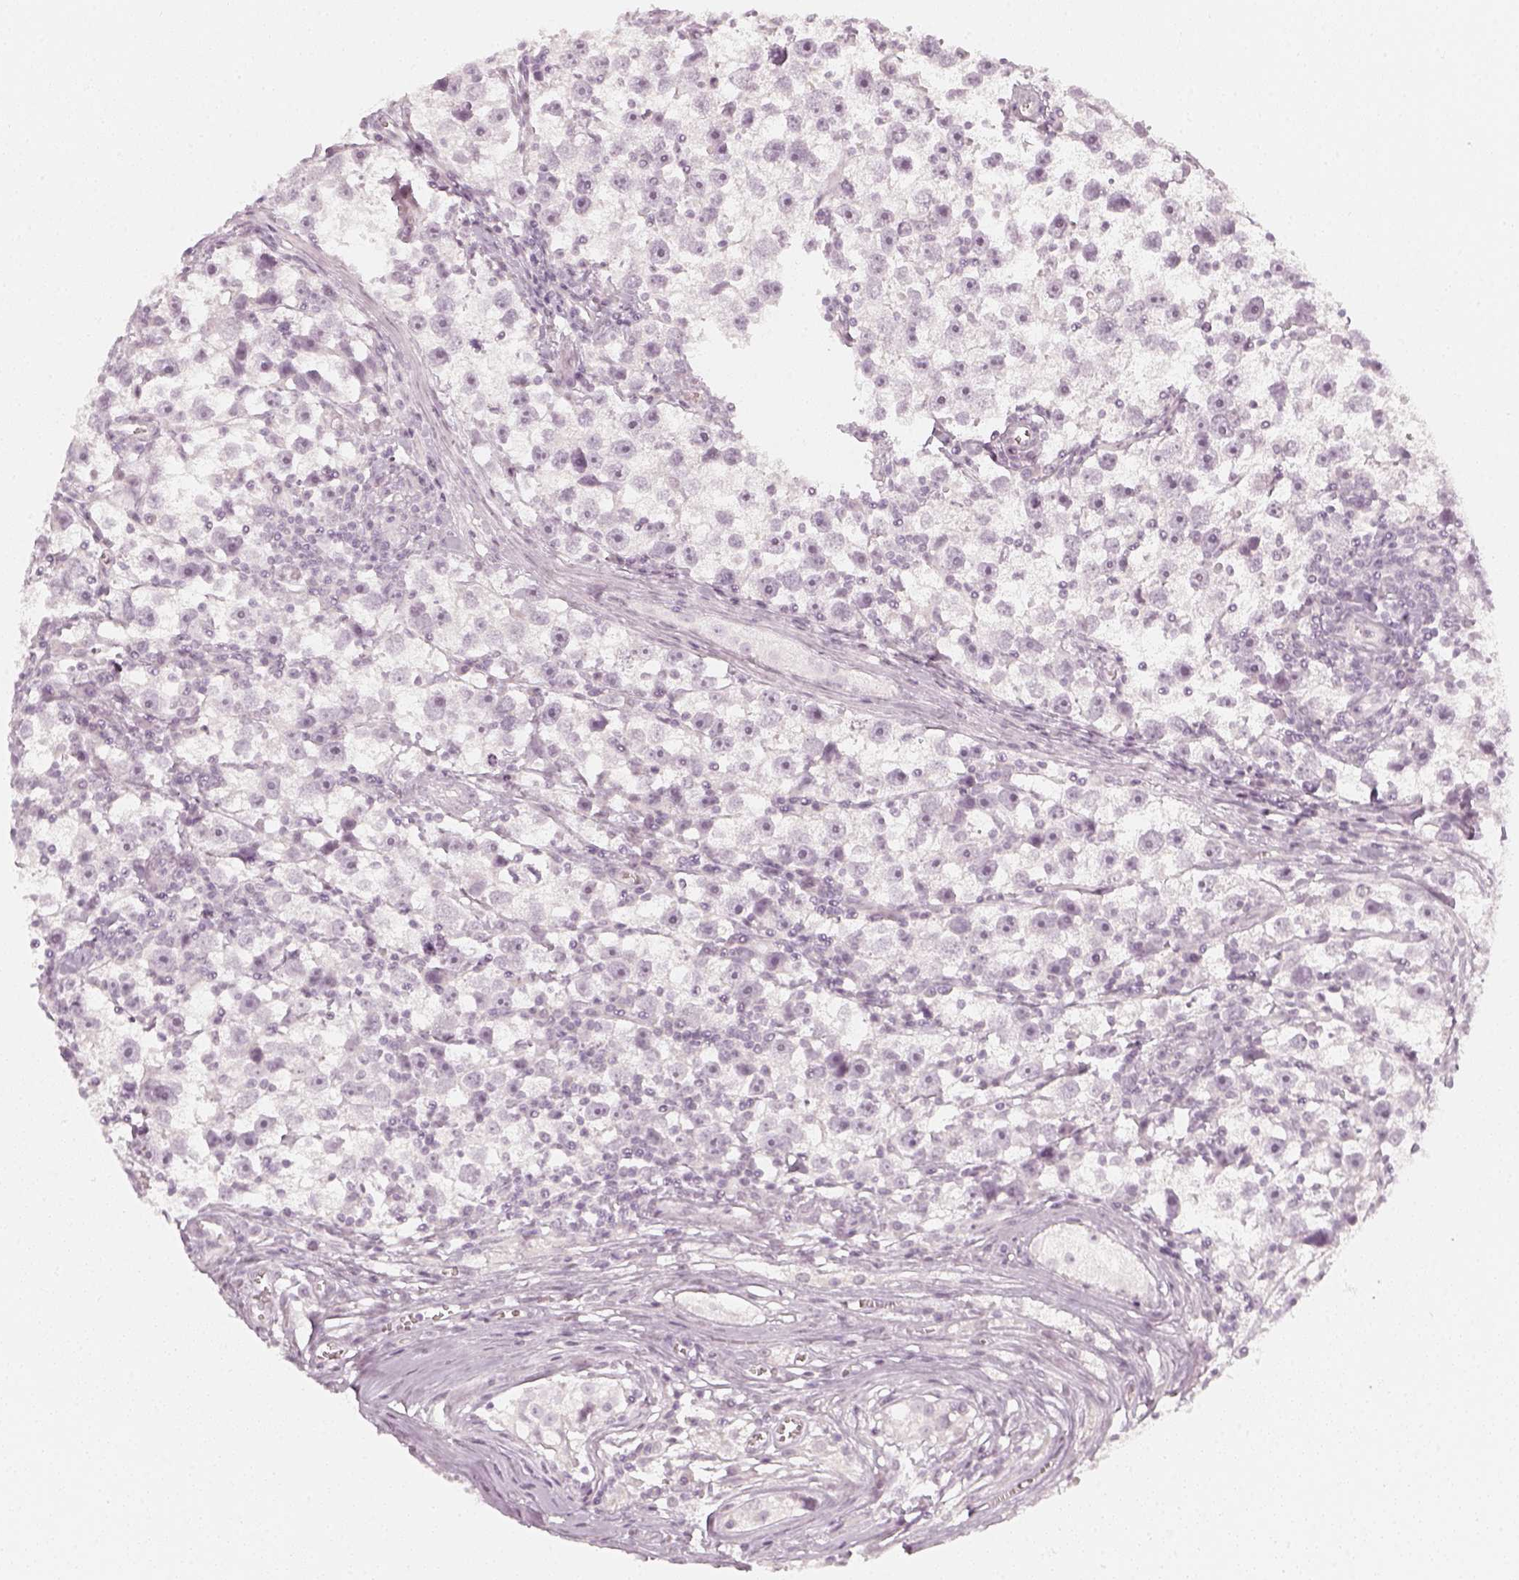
{"staining": {"intensity": "negative", "quantity": "none", "location": "none"}, "tissue": "testis cancer", "cell_type": "Tumor cells", "image_type": "cancer", "snomed": [{"axis": "morphology", "description": "Seminoma, NOS"}, {"axis": "topography", "description": "Testis"}], "caption": "A micrograph of human testis cancer is negative for staining in tumor cells.", "gene": "KRTAP2-1", "patient": {"sex": "male", "age": 30}}